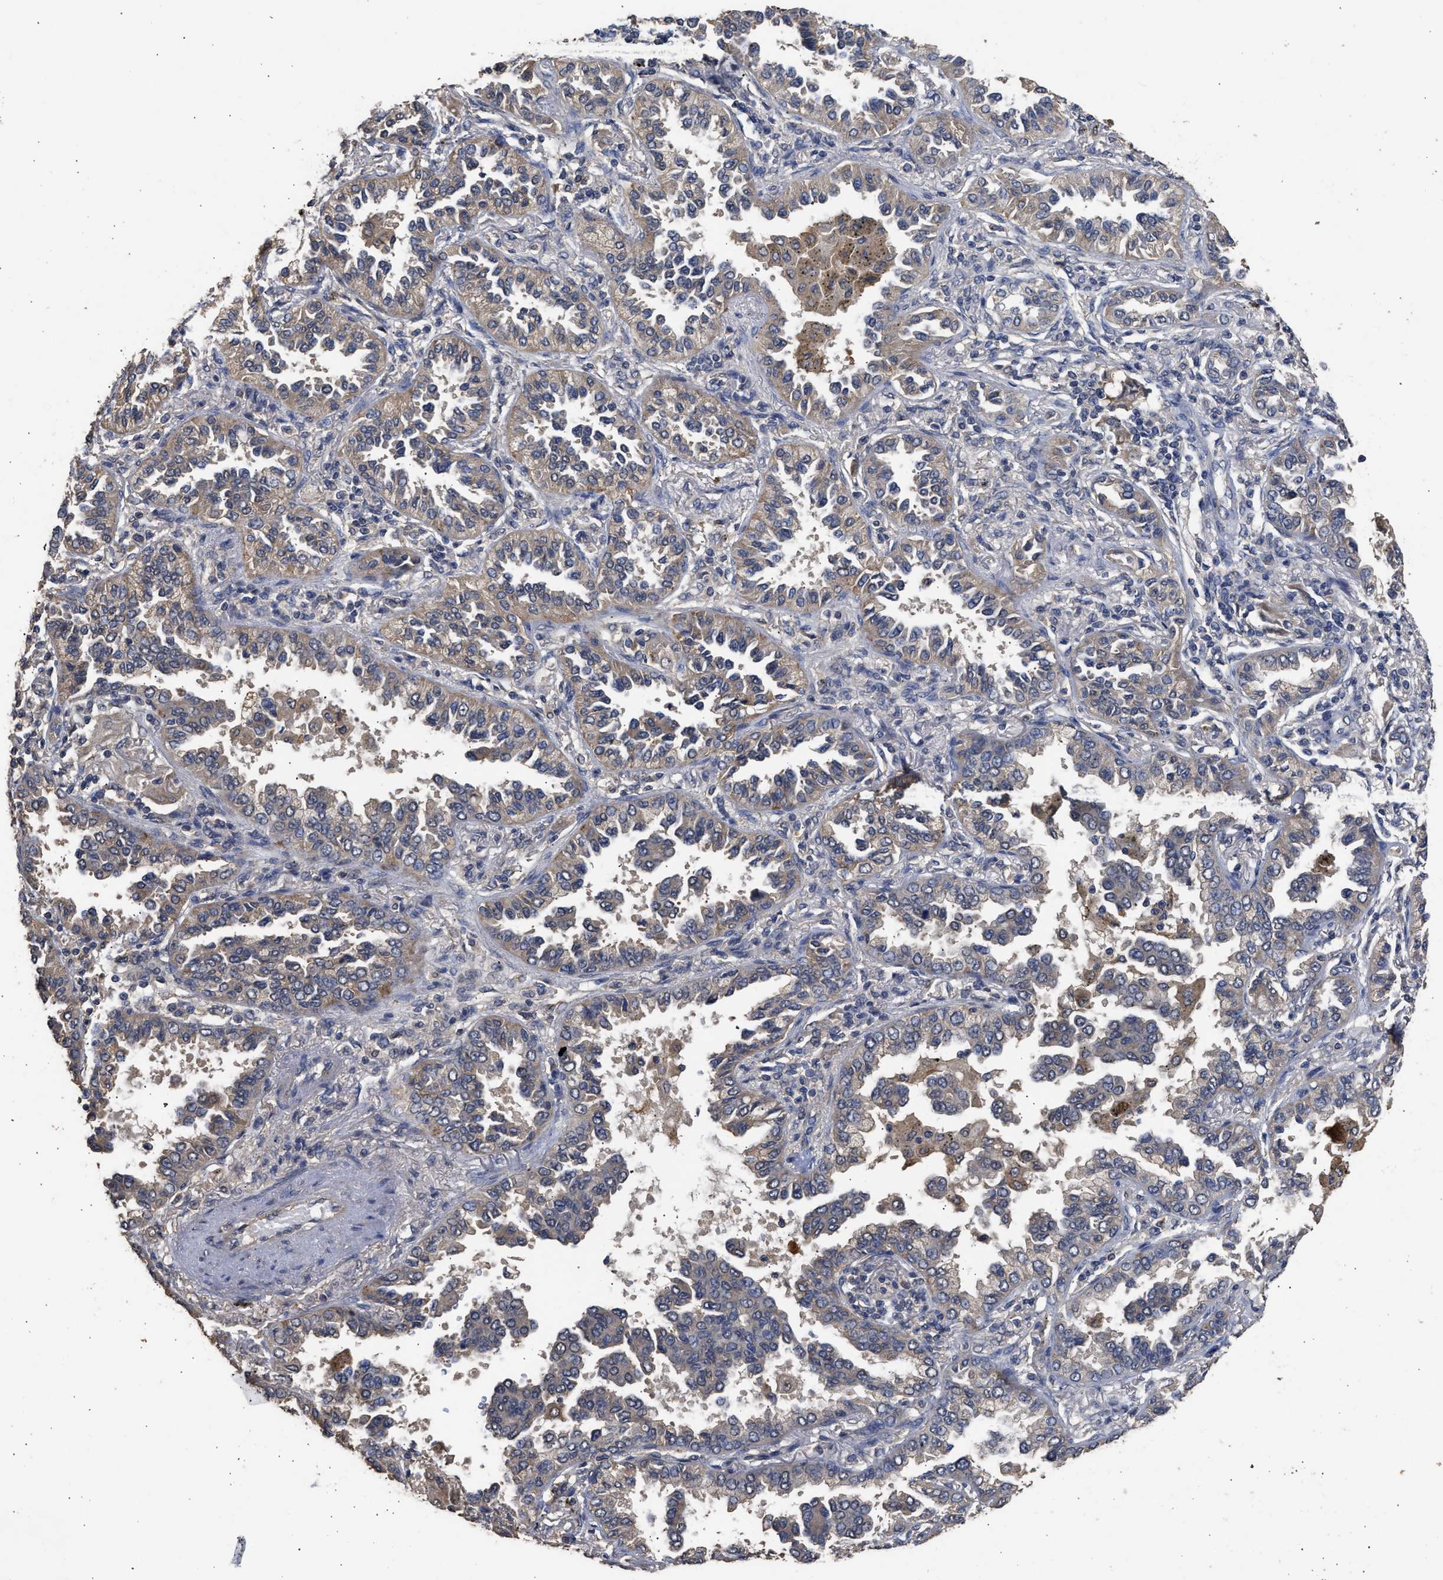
{"staining": {"intensity": "moderate", "quantity": ">75%", "location": "cytoplasmic/membranous"}, "tissue": "lung cancer", "cell_type": "Tumor cells", "image_type": "cancer", "snomed": [{"axis": "morphology", "description": "Normal tissue, NOS"}, {"axis": "morphology", "description": "Adenocarcinoma, NOS"}, {"axis": "topography", "description": "Lung"}], "caption": "Protein positivity by immunohistochemistry (IHC) displays moderate cytoplasmic/membranous positivity in about >75% of tumor cells in lung adenocarcinoma. The staining is performed using DAB brown chromogen to label protein expression. The nuclei are counter-stained blue using hematoxylin.", "gene": "SPINT2", "patient": {"sex": "male", "age": 59}}